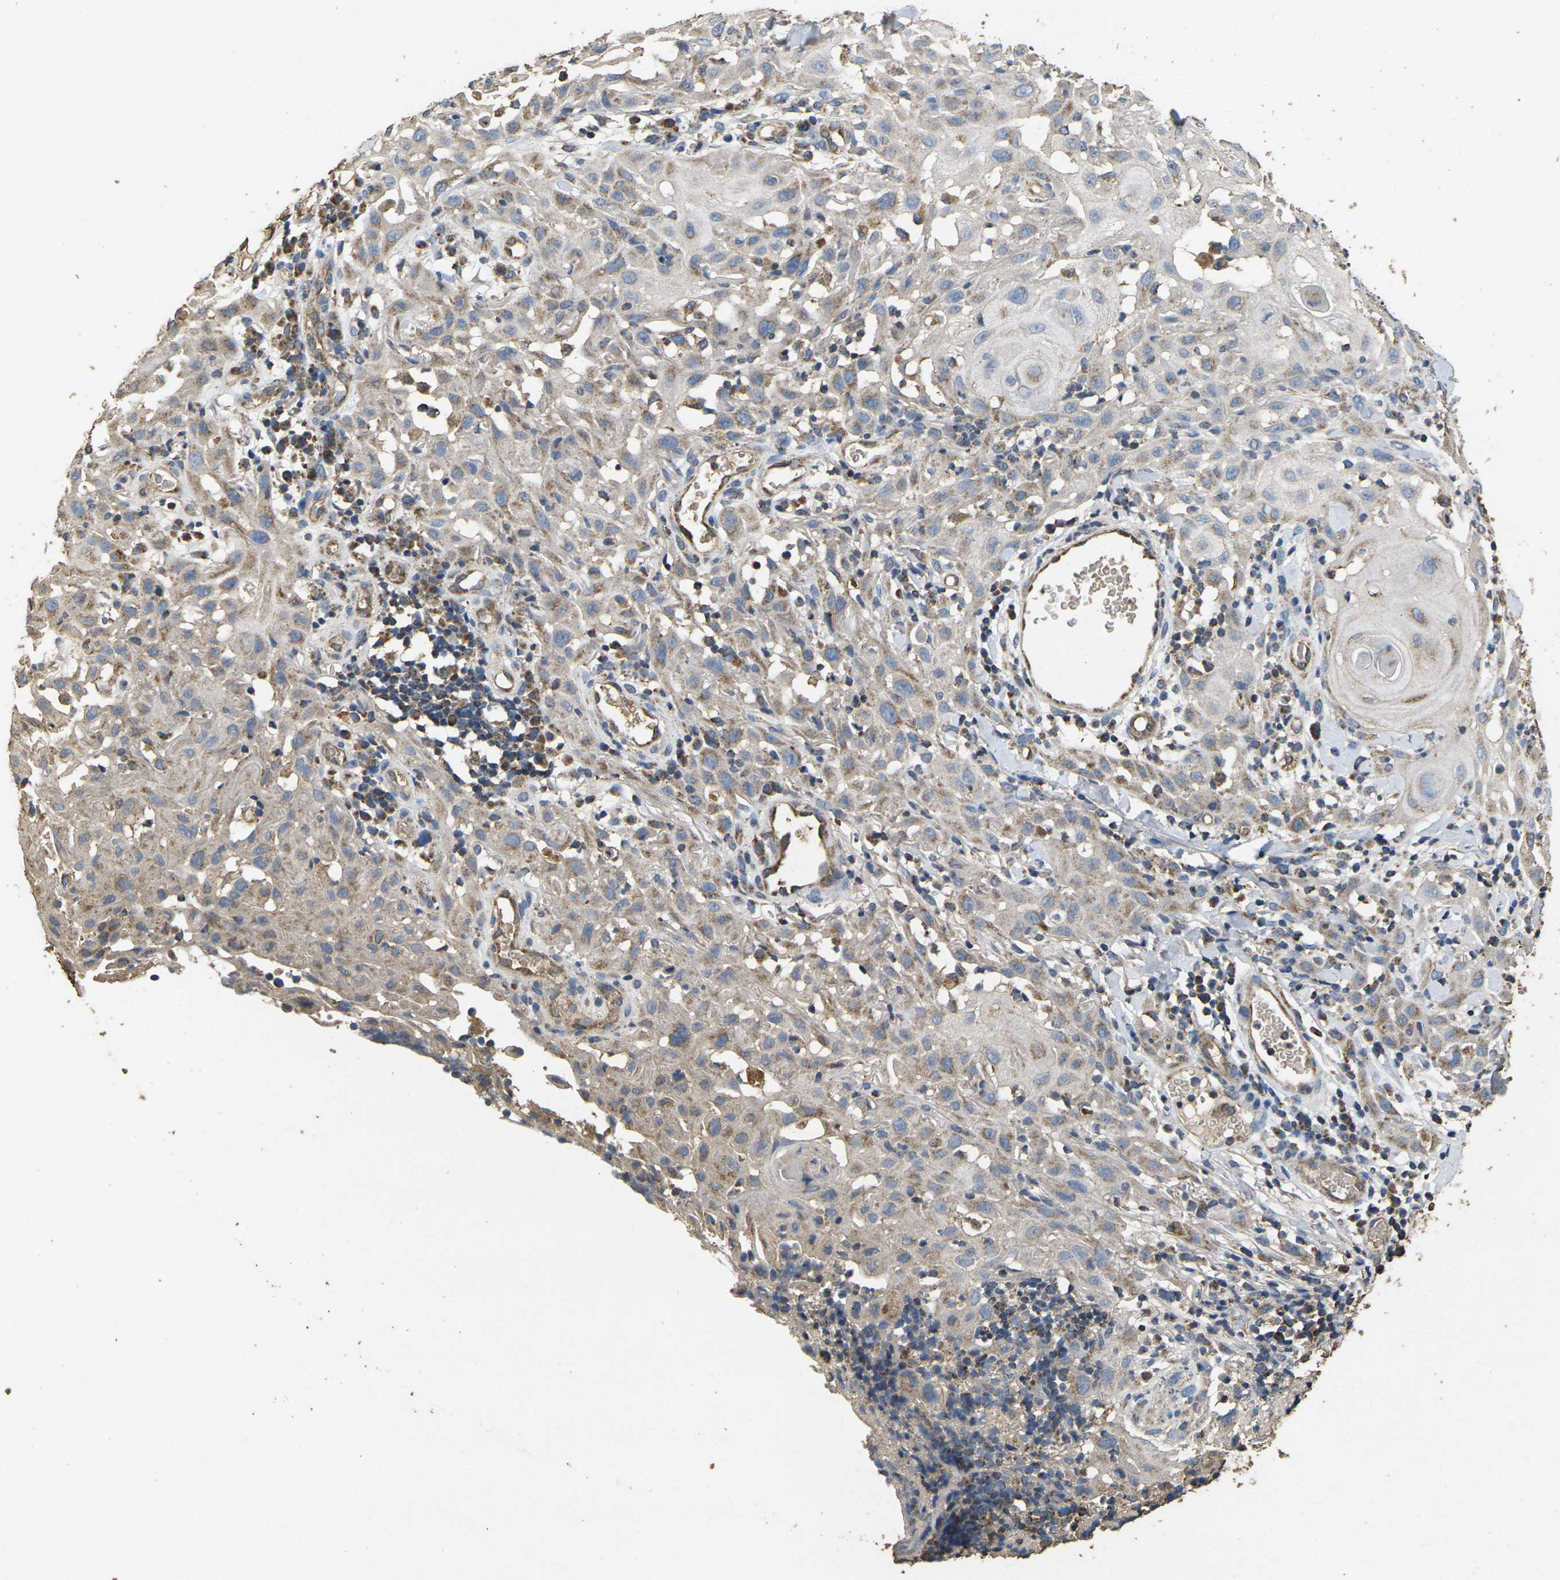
{"staining": {"intensity": "weak", "quantity": "25%-75%", "location": "cytoplasmic/membranous"}, "tissue": "skin cancer", "cell_type": "Tumor cells", "image_type": "cancer", "snomed": [{"axis": "morphology", "description": "Squamous cell carcinoma, NOS"}, {"axis": "topography", "description": "Skin"}], "caption": "Human skin cancer (squamous cell carcinoma) stained with a protein marker exhibits weak staining in tumor cells.", "gene": "MAPK11", "patient": {"sex": "male", "age": 24}}